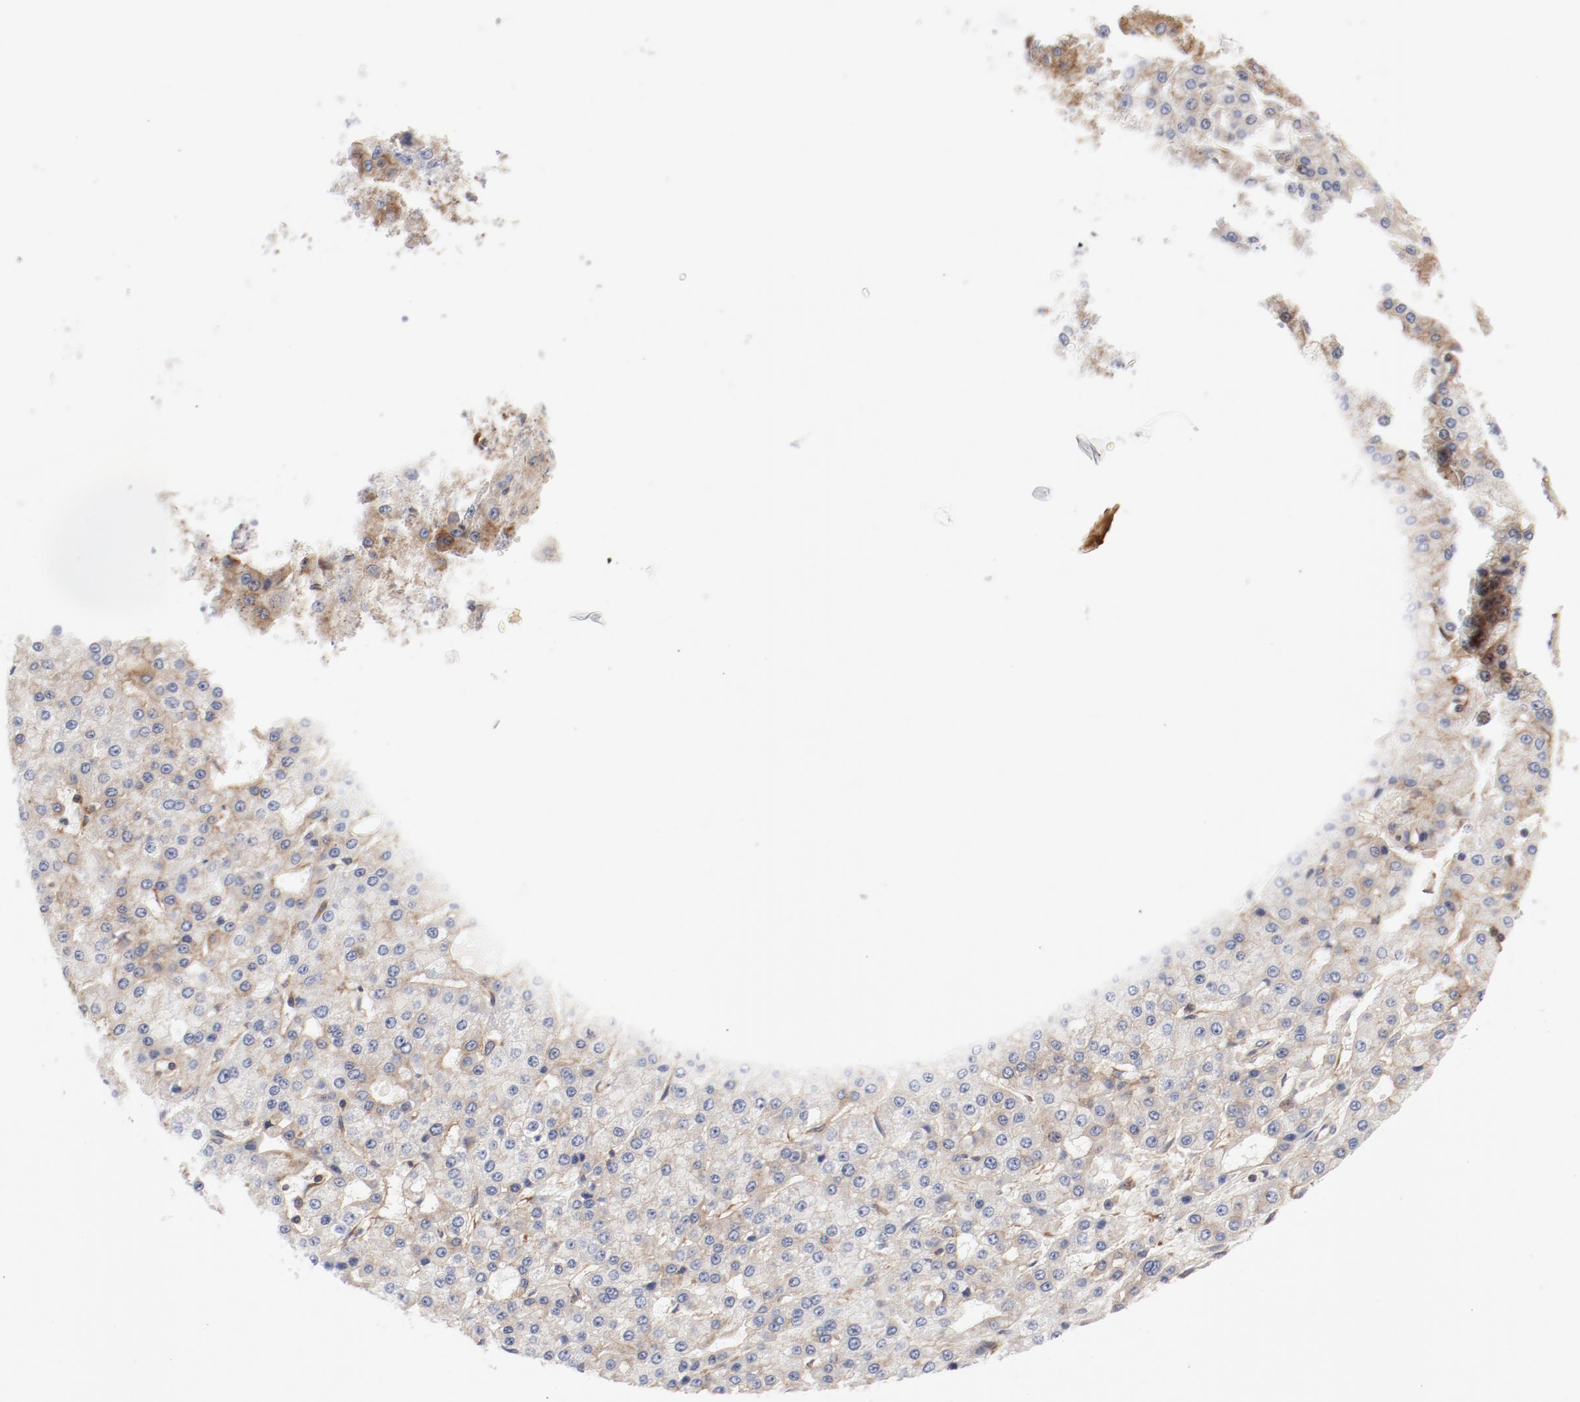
{"staining": {"intensity": "weak", "quantity": "<25%", "location": "cytoplasmic/membranous"}, "tissue": "liver cancer", "cell_type": "Tumor cells", "image_type": "cancer", "snomed": [{"axis": "morphology", "description": "Carcinoma, Hepatocellular, NOS"}, {"axis": "topography", "description": "Liver"}], "caption": "An immunohistochemistry image of liver hepatocellular carcinoma is shown. There is no staining in tumor cells of liver hepatocellular carcinoma.", "gene": "AP2A1", "patient": {"sex": "male", "age": 47}}